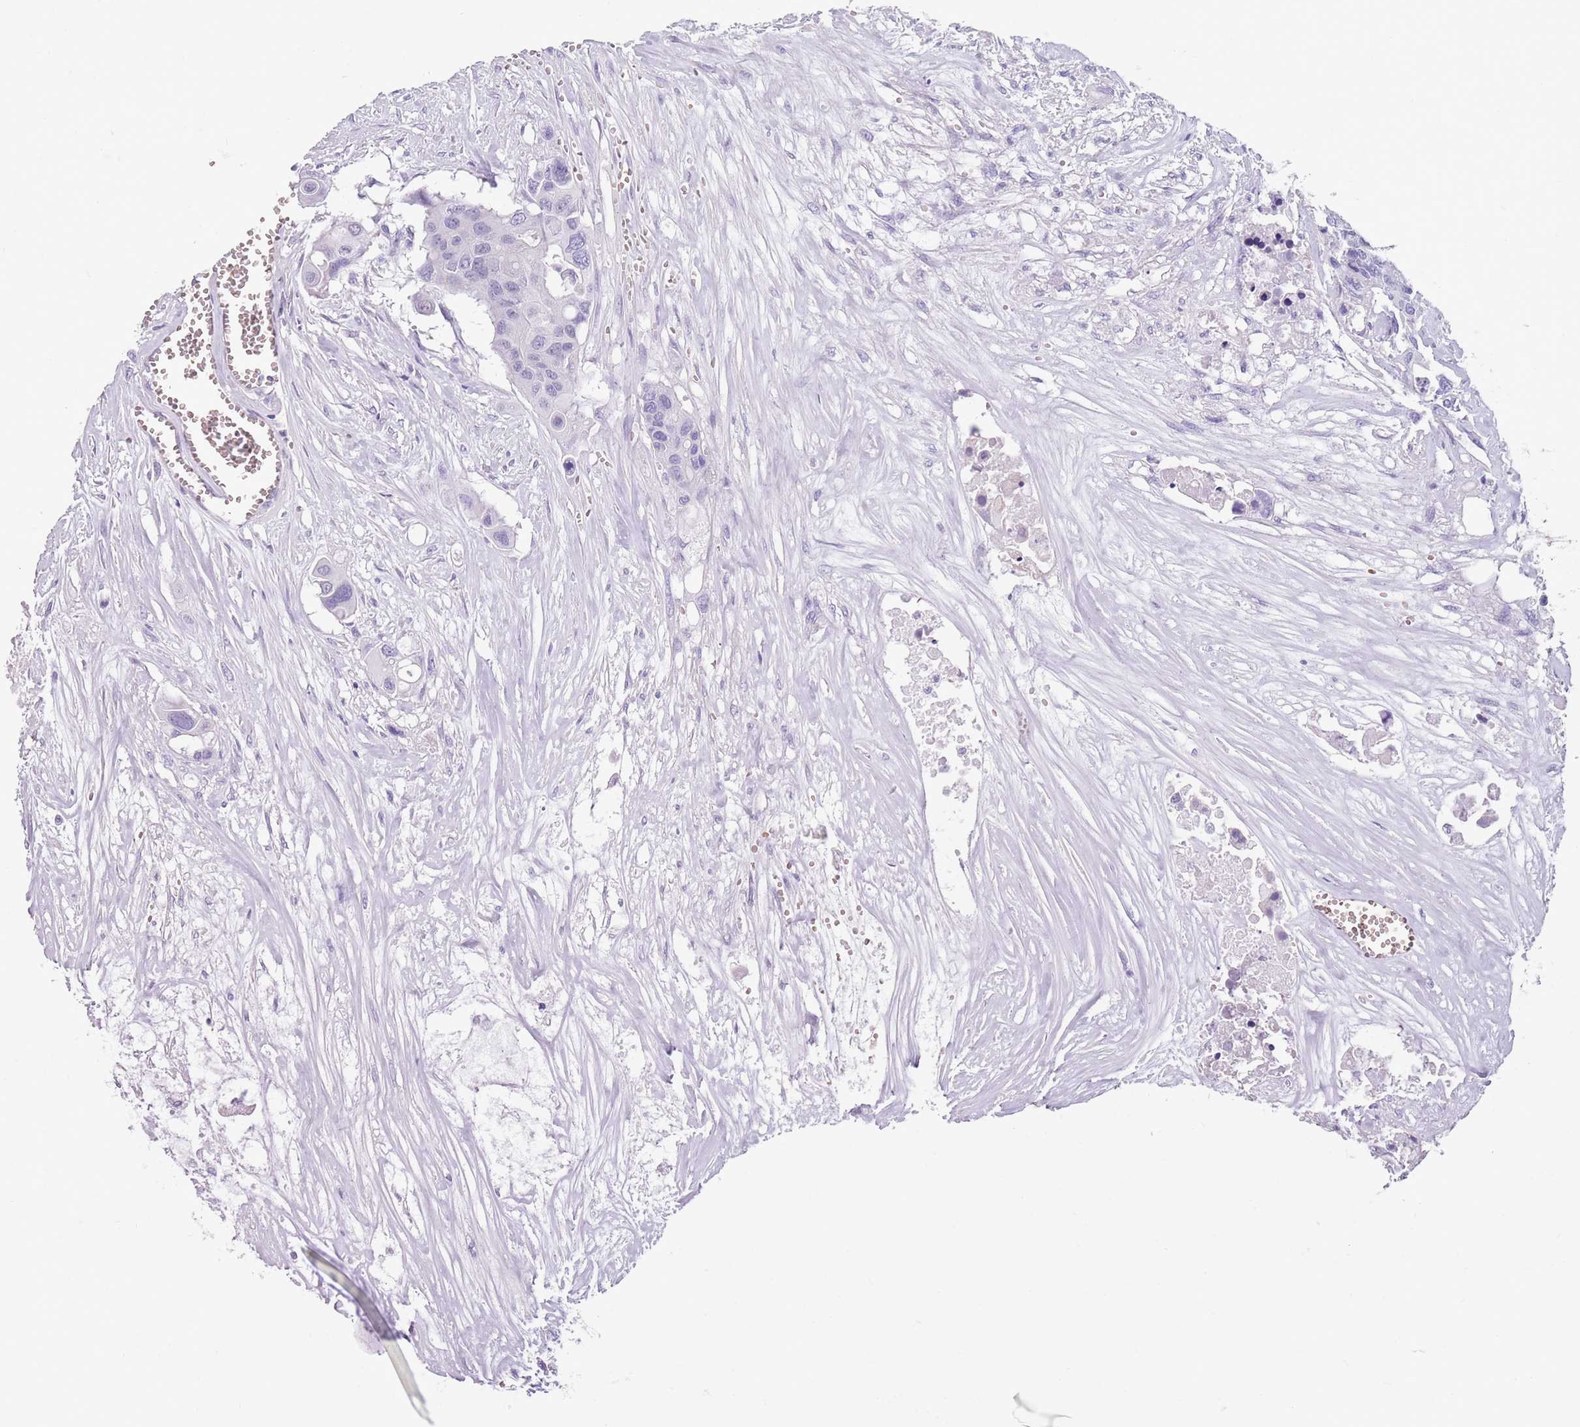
{"staining": {"intensity": "negative", "quantity": "none", "location": "none"}, "tissue": "colorectal cancer", "cell_type": "Tumor cells", "image_type": "cancer", "snomed": [{"axis": "morphology", "description": "Adenocarcinoma, NOS"}, {"axis": "topography", "description": "Colon"}], "caption": "DAB (3,3'-diaminobenzidine) immunohistochemical staining of human colorectal adenocarcinoma reveals no significant positivity in tumor cells.", "gene": "SPESP1", "patient": {"sex": "male", "age": 77}}